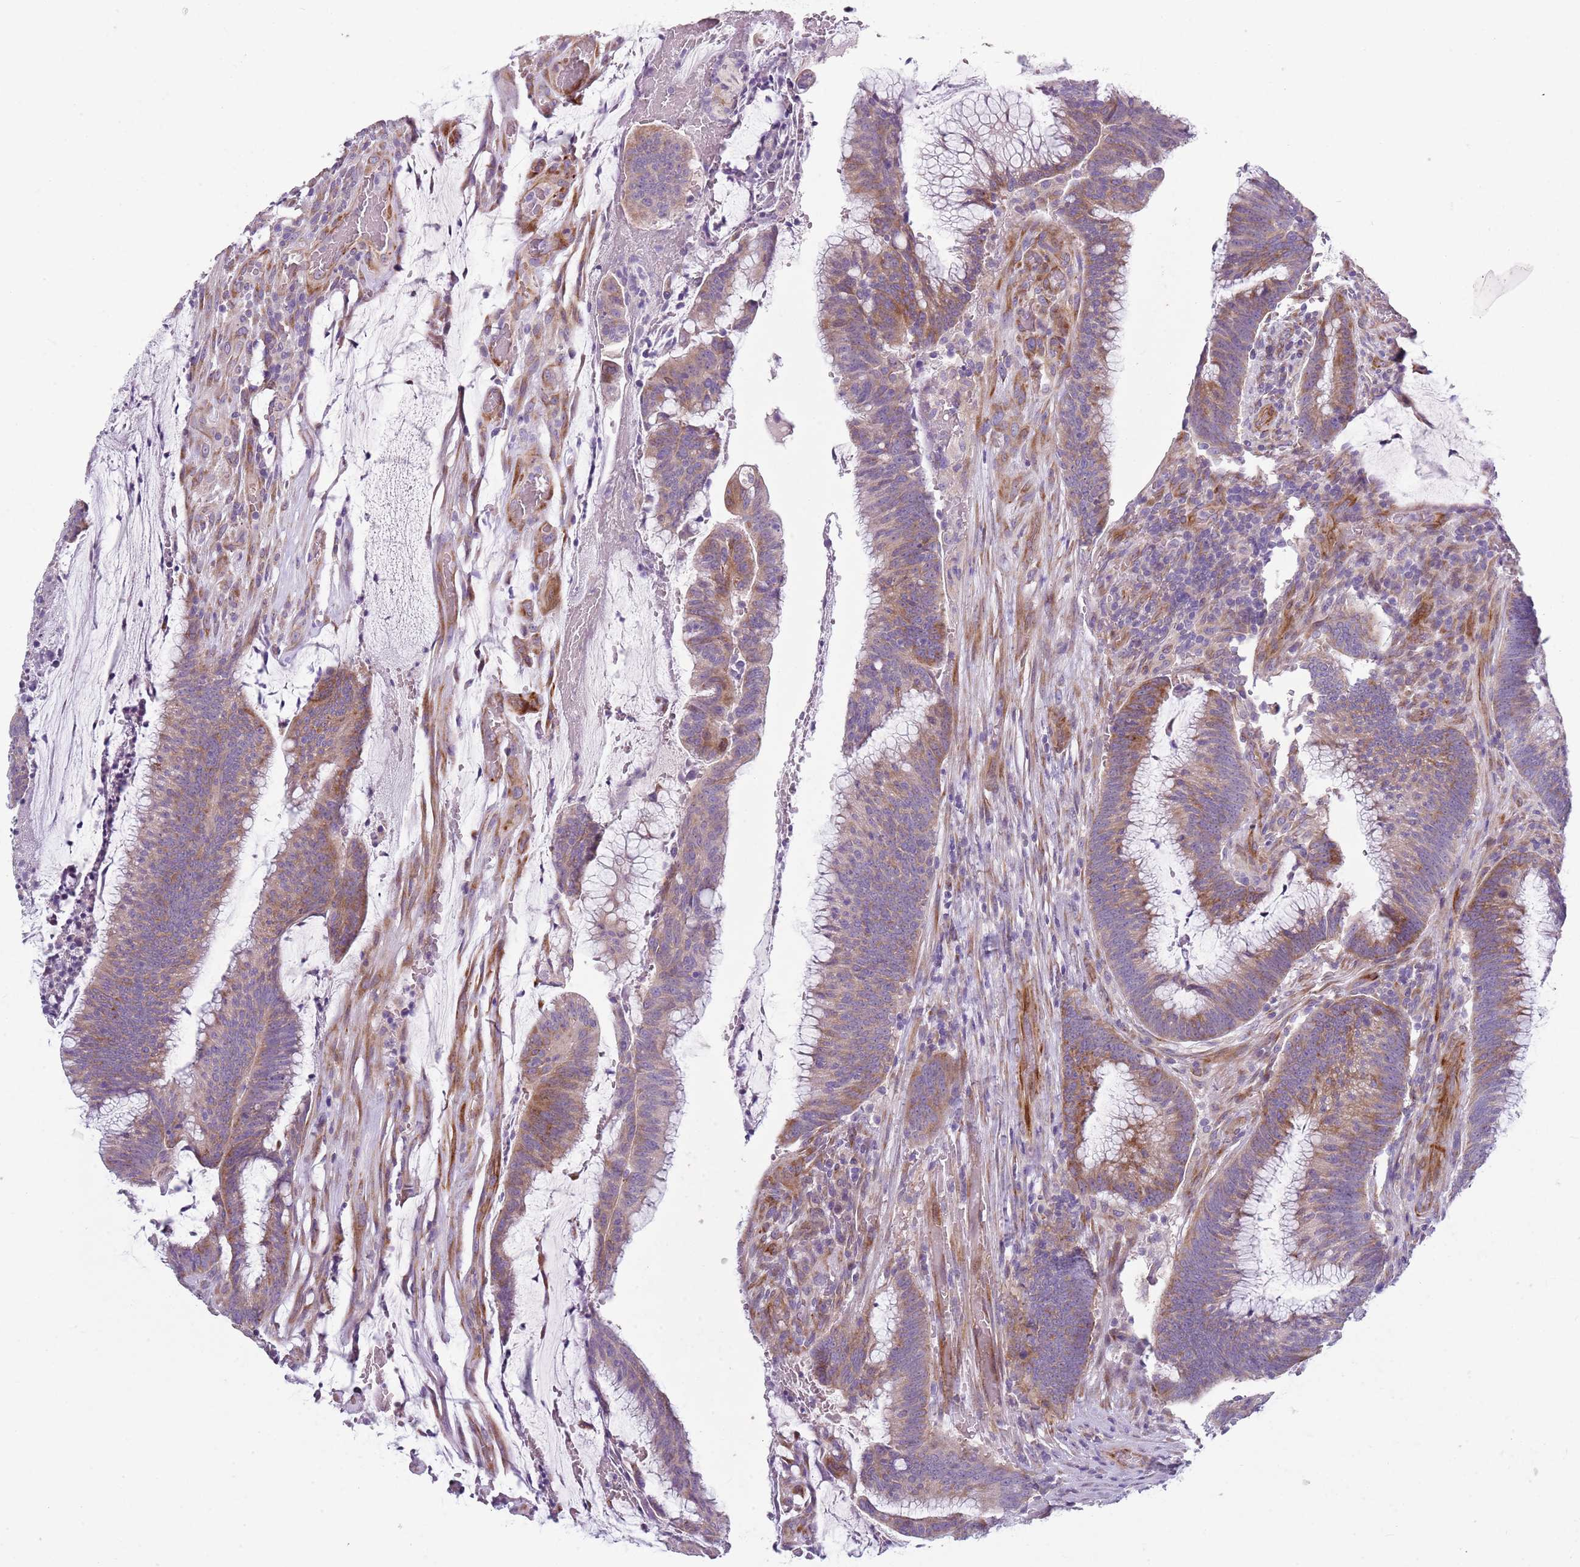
{"staining": {"intensity": "weak", "quantity": ">75%", "location": "cytoplasmic/membranous"}, "tissue": "colorectal cancer", "cell_type": "Tumor cells", "image_type": "cancer", "snomed": [{"axis": "morphology", "description": "Adenocarcinoma, NOS"}, {"axis": "topography", "description": "Rectum"}], "caption": "A histopathology image of colorectal cancer stained for a protein demonstrates weak cytoplasmic/membranous brown staining in tumor cells.", "gene": "ZNF583", "patient": {"sex": "female", "age": 77}}